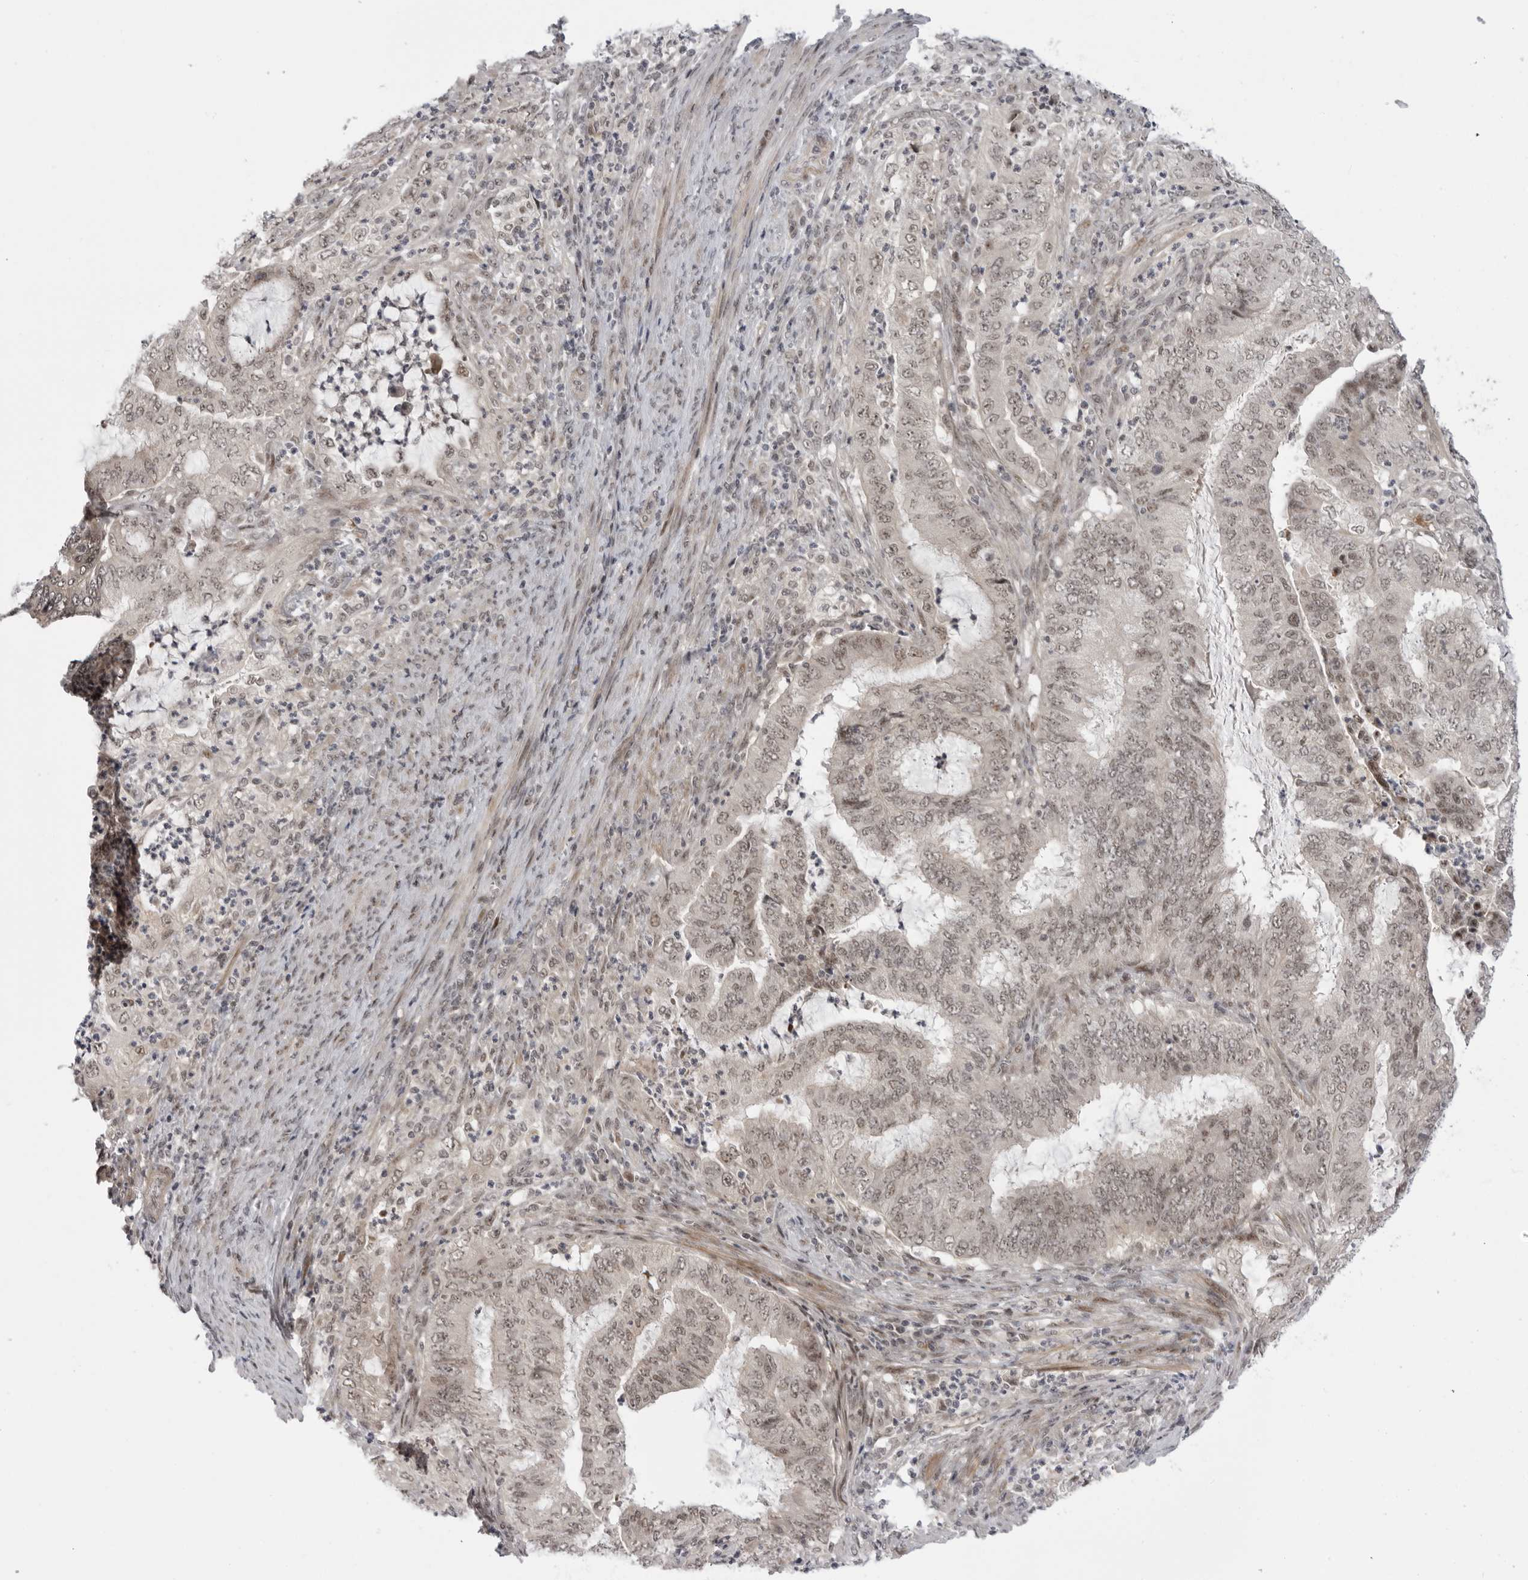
{"staining": {"intensity": "weak", "quantity": ">75%", "location": "nuclear"}, "tissue": "endometrial cancer", "cell_type": "Tumor cells", "image_type": "cancer", "snomed": [{"axis": "morphology", "description": "Adenocarcinoma, NOS"}, {"axis": "topography", "description": "Endometrium"}], "caption": "This micrograph demonstrates immunohistochemistry (IHC) staining of human endometrial adenocarcinoma, with low weak nuclear staining in approximately >75% of tumor cells.", "gene": "ALPK2", "patient": {"sex": "female", "age": 51}}